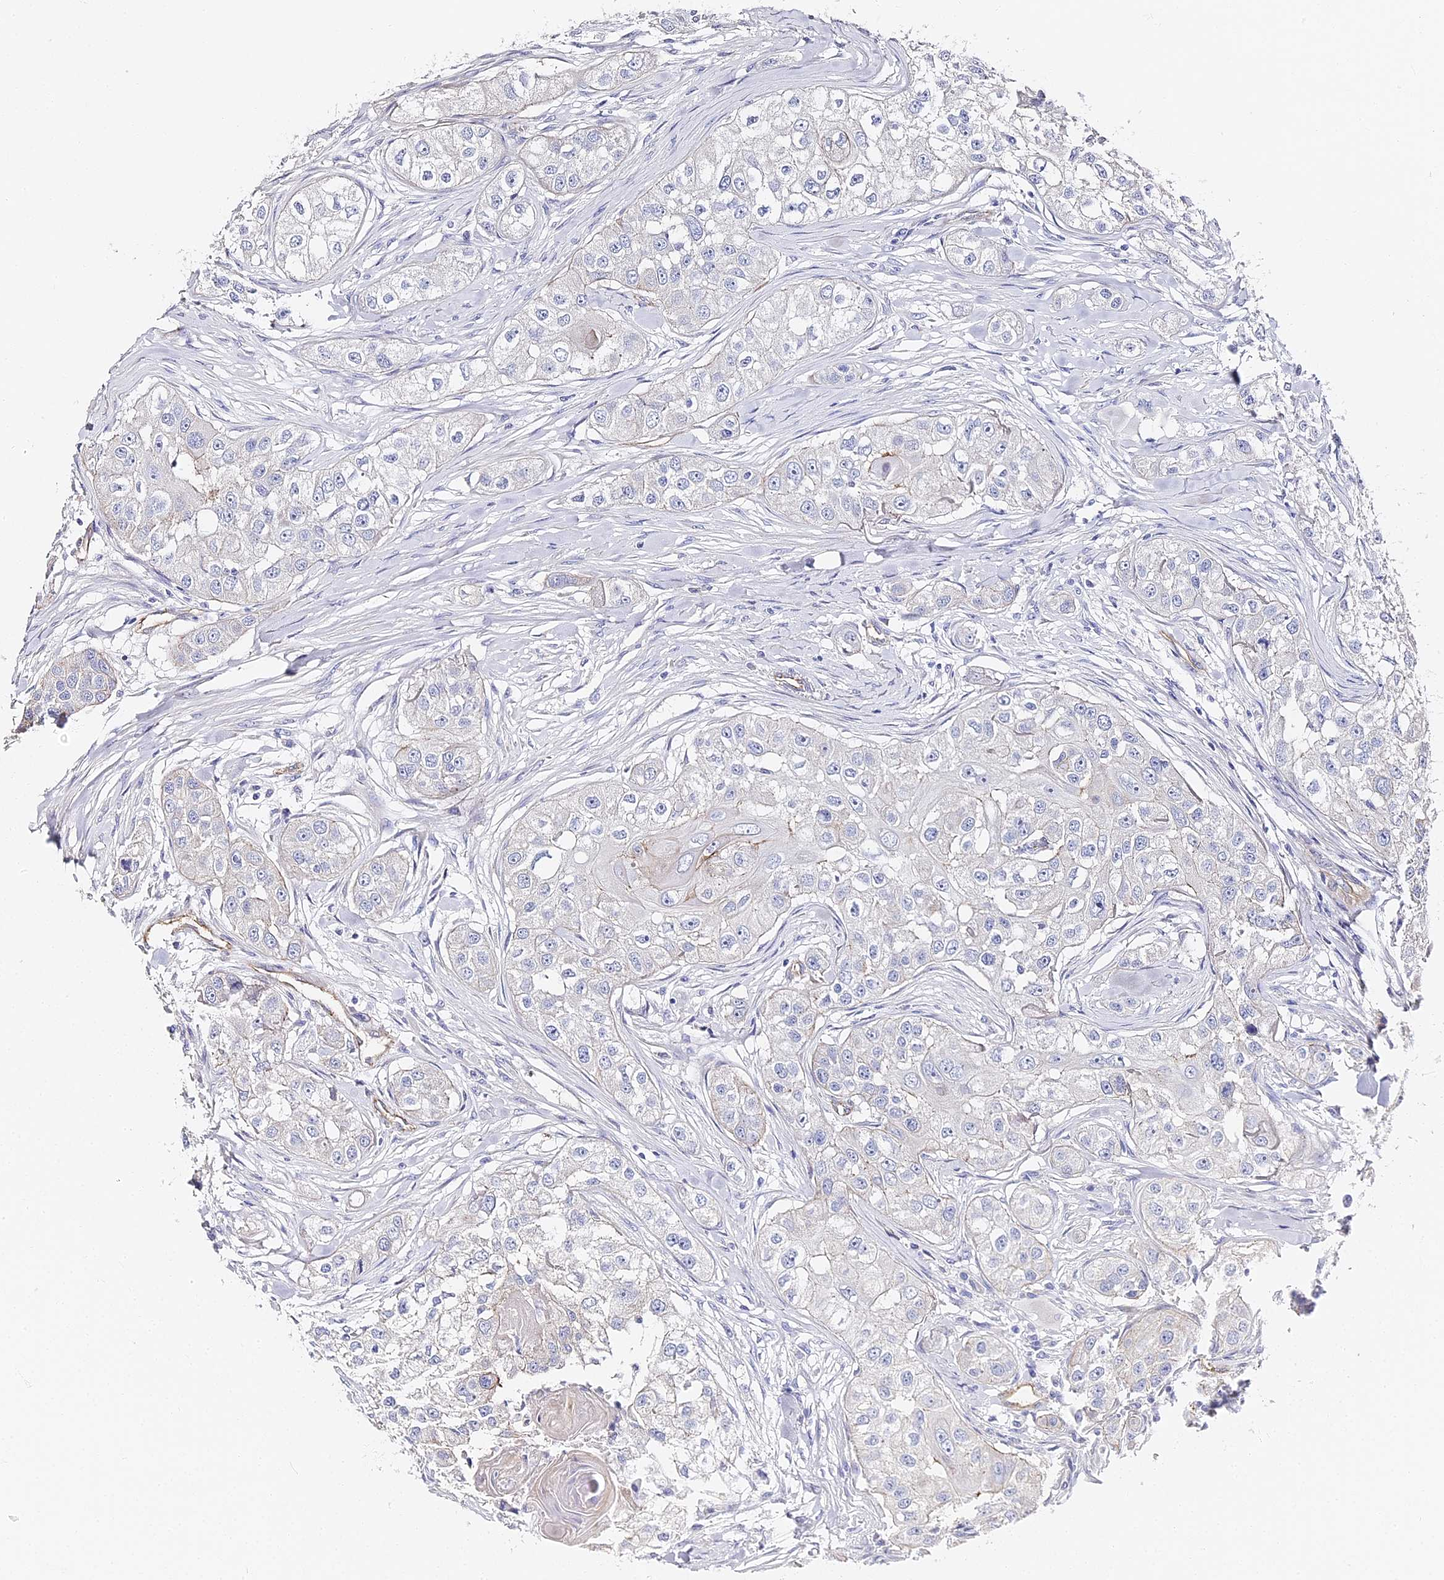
{"staining": {"intensity": "negative", "quantity": "none", "location": "none"}, "tissue": "head and neck cancer", "cell_type": "Tumor cells", "image_type": "cancer", "snomed": [{"axis": "morphology", "description": "Normal tissue, NOS"}, {"axis": "morphology", "description": "Squamous cell carcinoma, NOS"}, {"axis": "topography", "description": "Skeletal muscle"}, {"axis": "topography", "description": "Head-Neck"}], "caption": "High power microscopy image of an immunohistochemistry photomicrograph of head and neck squamous cell carcinoma, revealing no significant expression in tumor cells. (DAB immunohistochemistry, high magnification).", "gene": "CCDC30", "patient": {"sex": "male", "age": 51}}